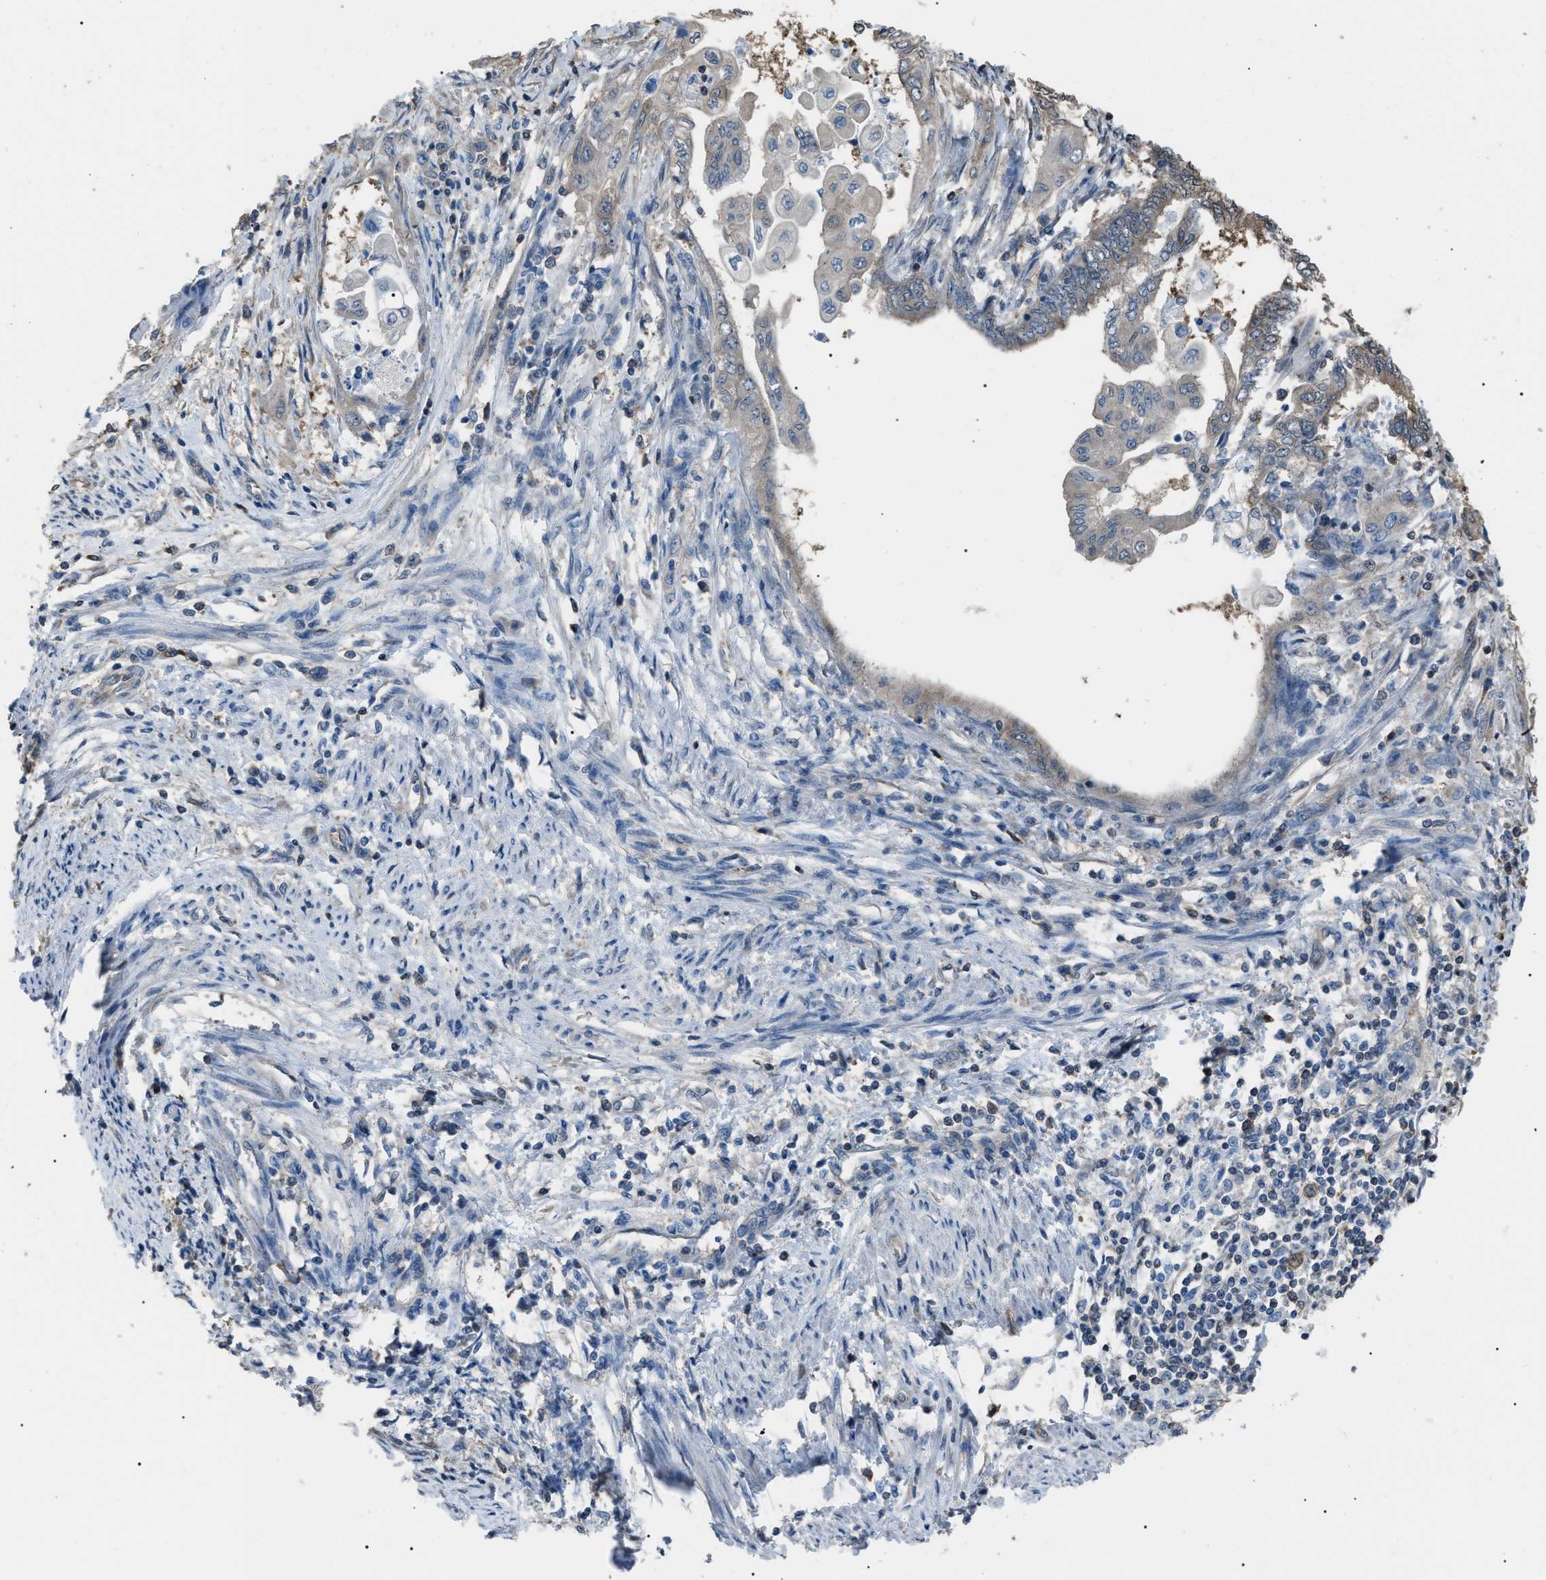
{"staining": {"intensity": "negative", "quantity": "none", "location": "none"}, "tissue": "endometrial cancer", "cell_type": "Tumor cells", "image_type": "cancer", "snomed": [{"axis": "morphology", "description": "Adenocarcinoma, NOS"}, {"axis": "topography", "description": "Uterus"}, {"axis": "topography", "description": "Endometrium"}], "caption": "IHC image of neoplastic tissue: human endometrial cancer (adenocarcinoma) stained with DAB demonstrates no significant protein staining in tumor cells.", "gene": "PDCD5", "patient": {"sex": "female", "age": 70}}